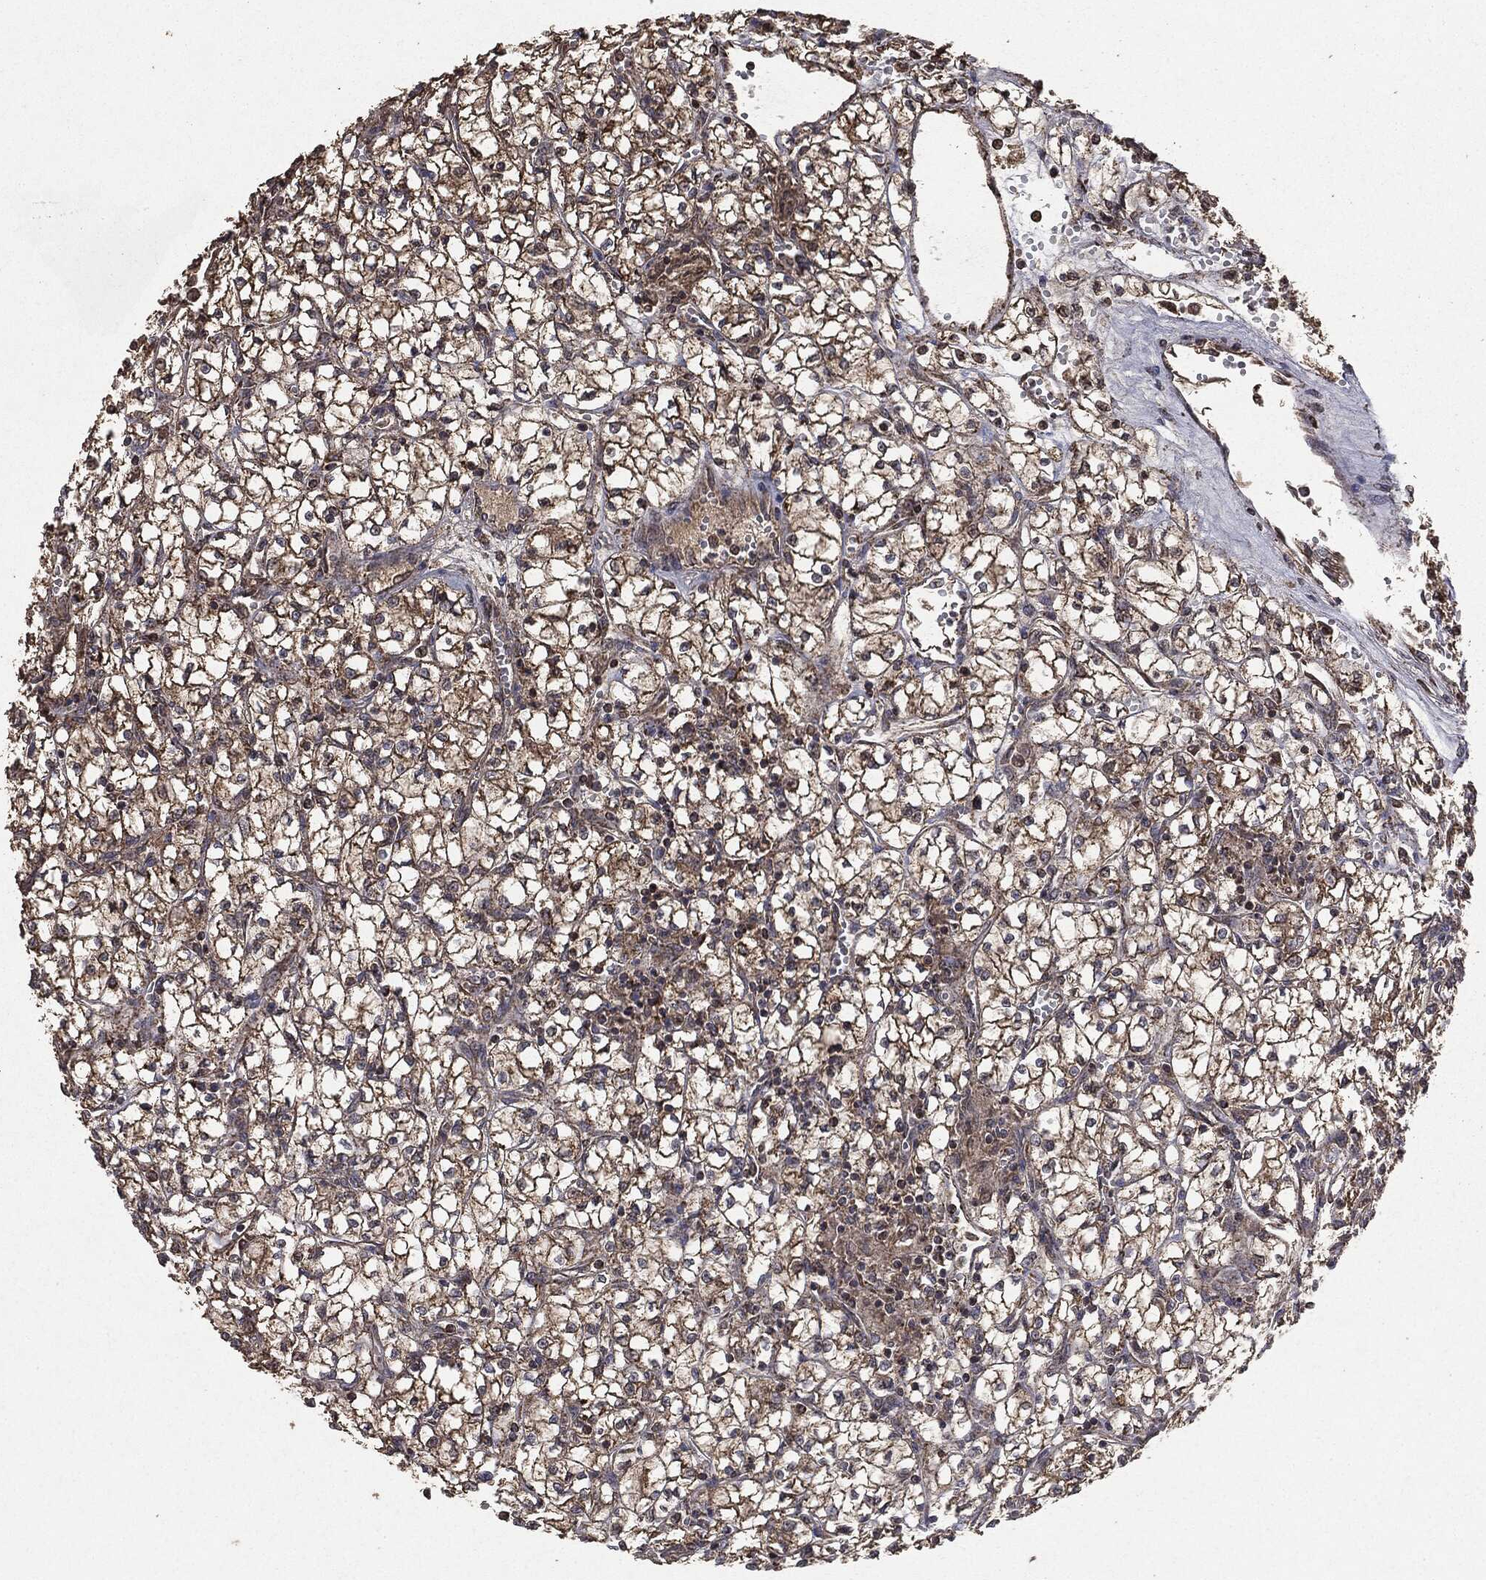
{"staining": {"intensity": "moderate", "quantity": ">75%", "location": "cytoplasmic/membranous"}, "tissue": "renal cancer", "cell_type": "Tumor cells", "image_type": "cancer", "snomed": [{"axis": "morphology", "description": "Adenocarcinoma, NOS"}, {"axis": "topography", "description": "Kidney"}], "caption": "Adenocarcinoma (renal) stained with DAB (3,3'-diaminobenzidine) IHC reveals medium levels of moderate cytoplasmic/membranous staining in approximately >75% of tumor cells. (Brightfield microscopy of DAB IHC at high magnification).", "gene": "MTOR", "patient": {"sex": "female", "age": 64}}